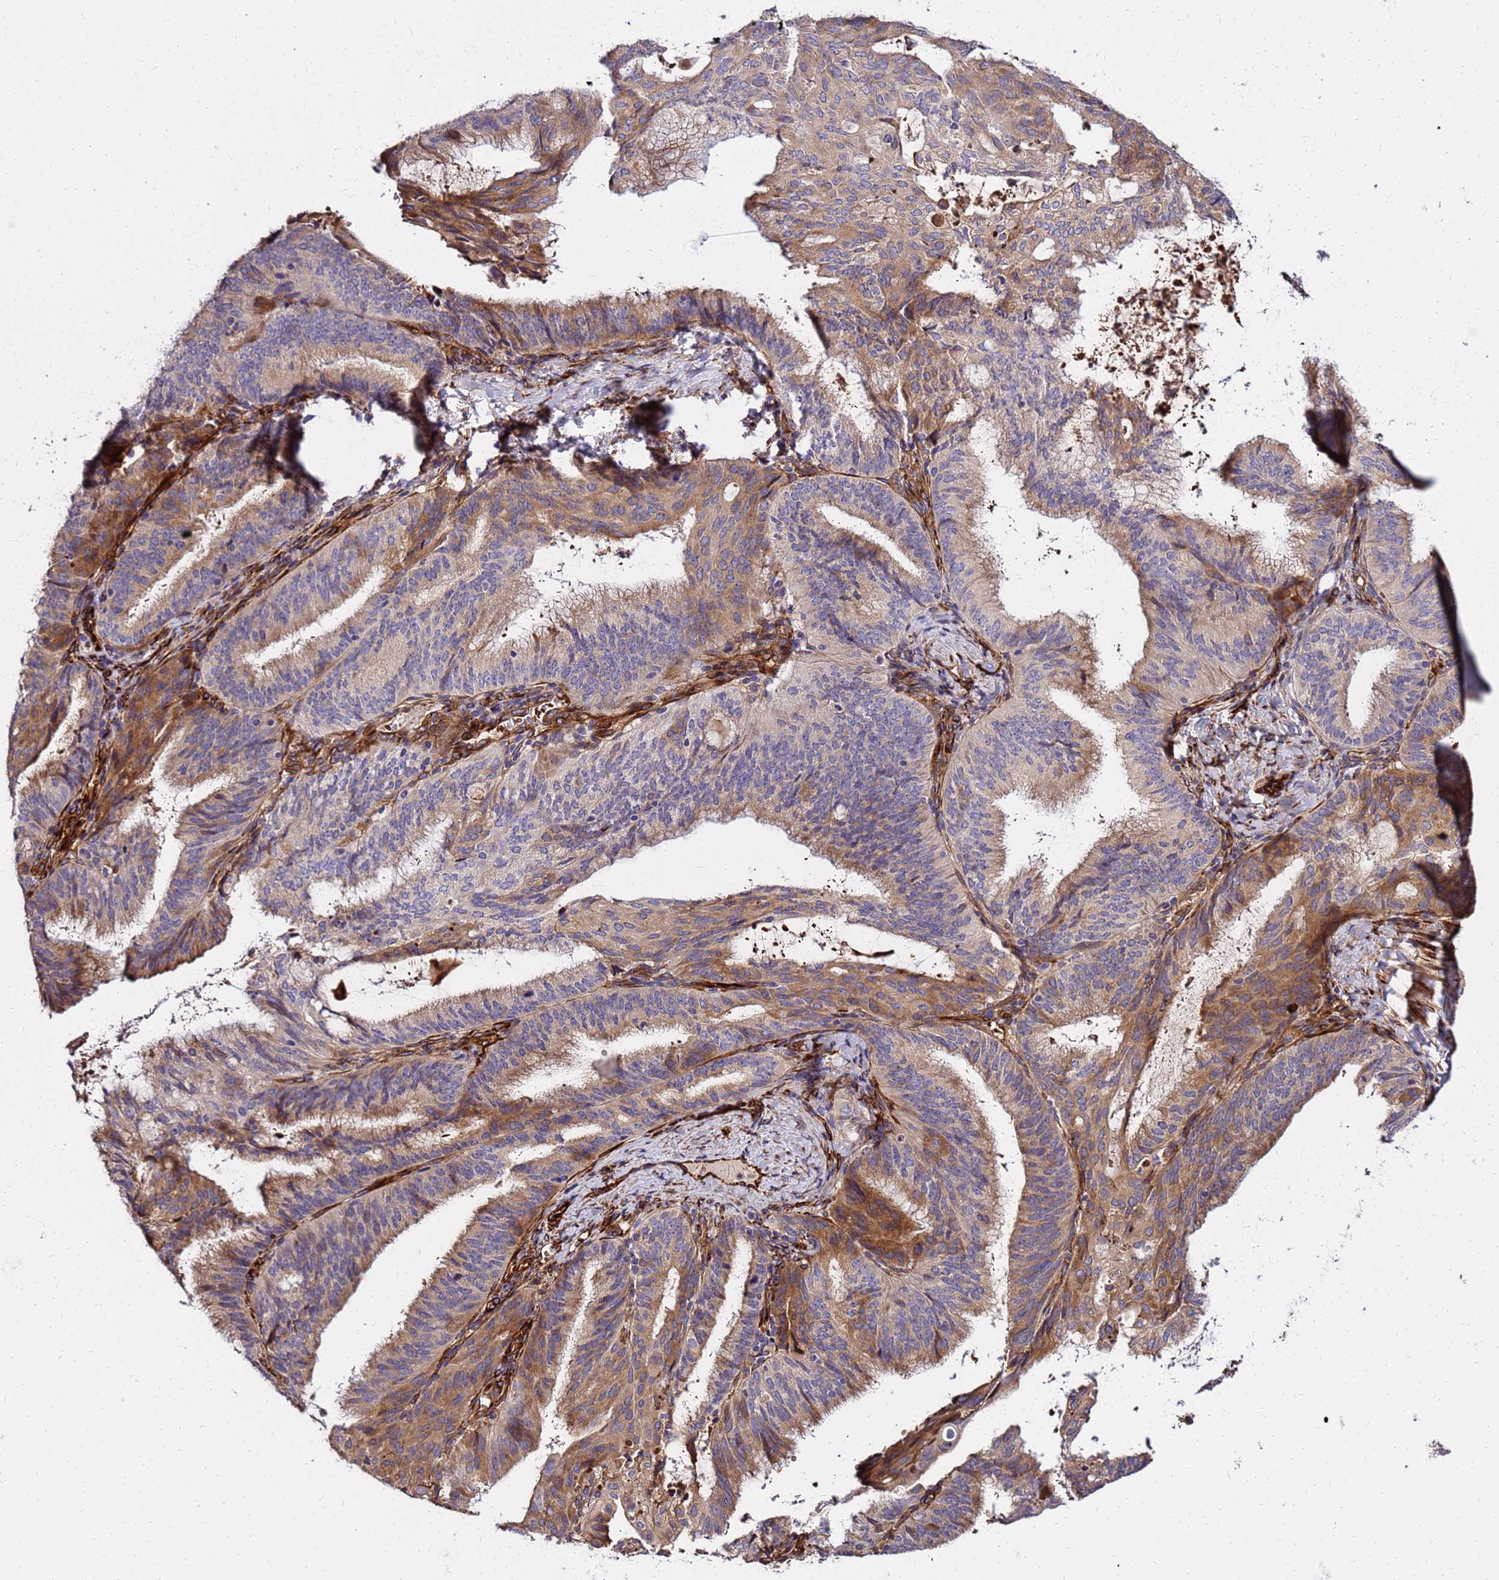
{"staining": {"intensity": "moderate", "quantity": ">75%", "location": "cytoplasmic/membranous"}, "tissue": "endometrial cancer", "cell_type": "Tumor cells", "image_type": "cancer", "snomed": [{"axis": "morphology", "description": "Adenocarcinoma, NOS"}, {"axis": "topography", "description": "Endometrium"}], "caption": "Immunohistochemical staining of adenocarcinoma (endometrial) shows moderate cytoplasmic/membranous protein expression in about >75% of tumor cells. The protein is stained brown, and the nuclei are stained in blue (DAB (3,3'-diaminobenzidine) IHC with brightfield microscopy, high magnification).", "gene": "WWC2", "patient": {"sex": "female", "age": 49}}